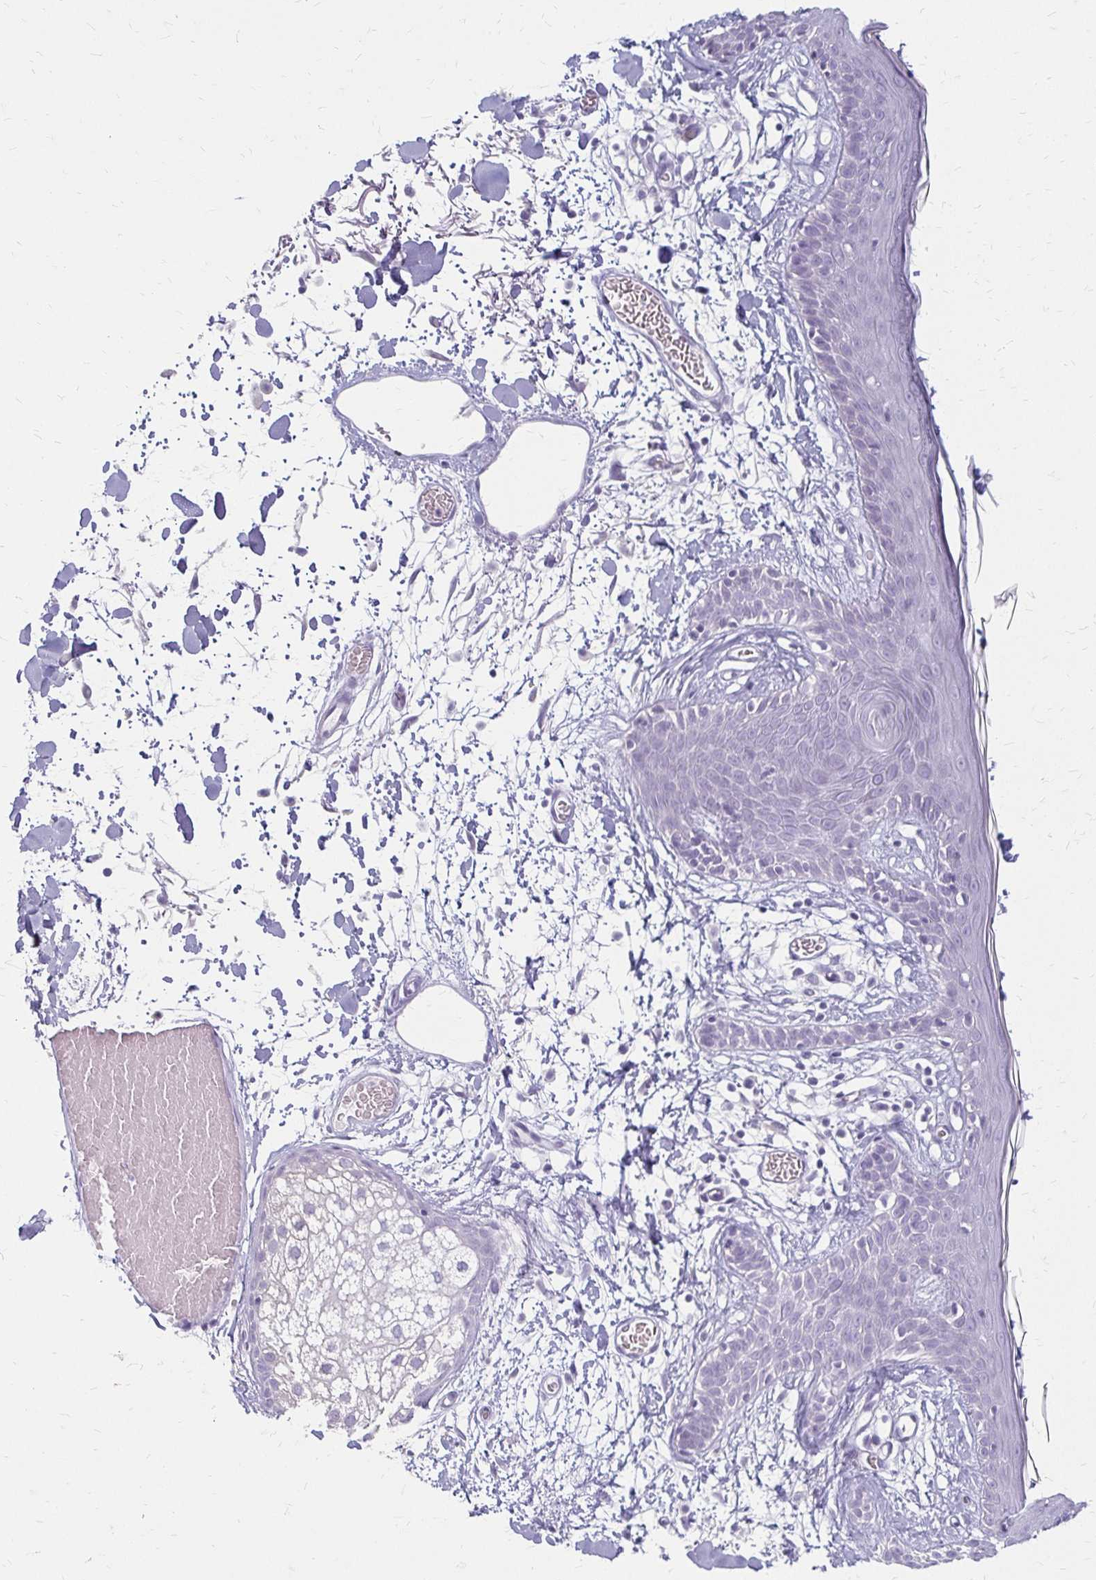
{"staining": {"intensity": "negative", "quantity": "none", "location": "none"}, "tissue": "skin", "cell_type": "Fibroblasts", "image_type": "normal", "snomed": [{"axis": "morphology", "description": "Normal tissue, NOS"}, {"axis": "topography", "description": "Skin"}], "caption": "High power microscopy image of an immunohistochemistry (IHC) histopathology image of benign skin, revealing no significant staining in fibroblasts. (Stains: DAB (3,3'-diaminobenzidine) IHC with hematoxylin counter stain, Microscopy: brightfield microscopy at high magnification).", "gene": "ACP5", "patient": {"sex": "male", "age": 79}}